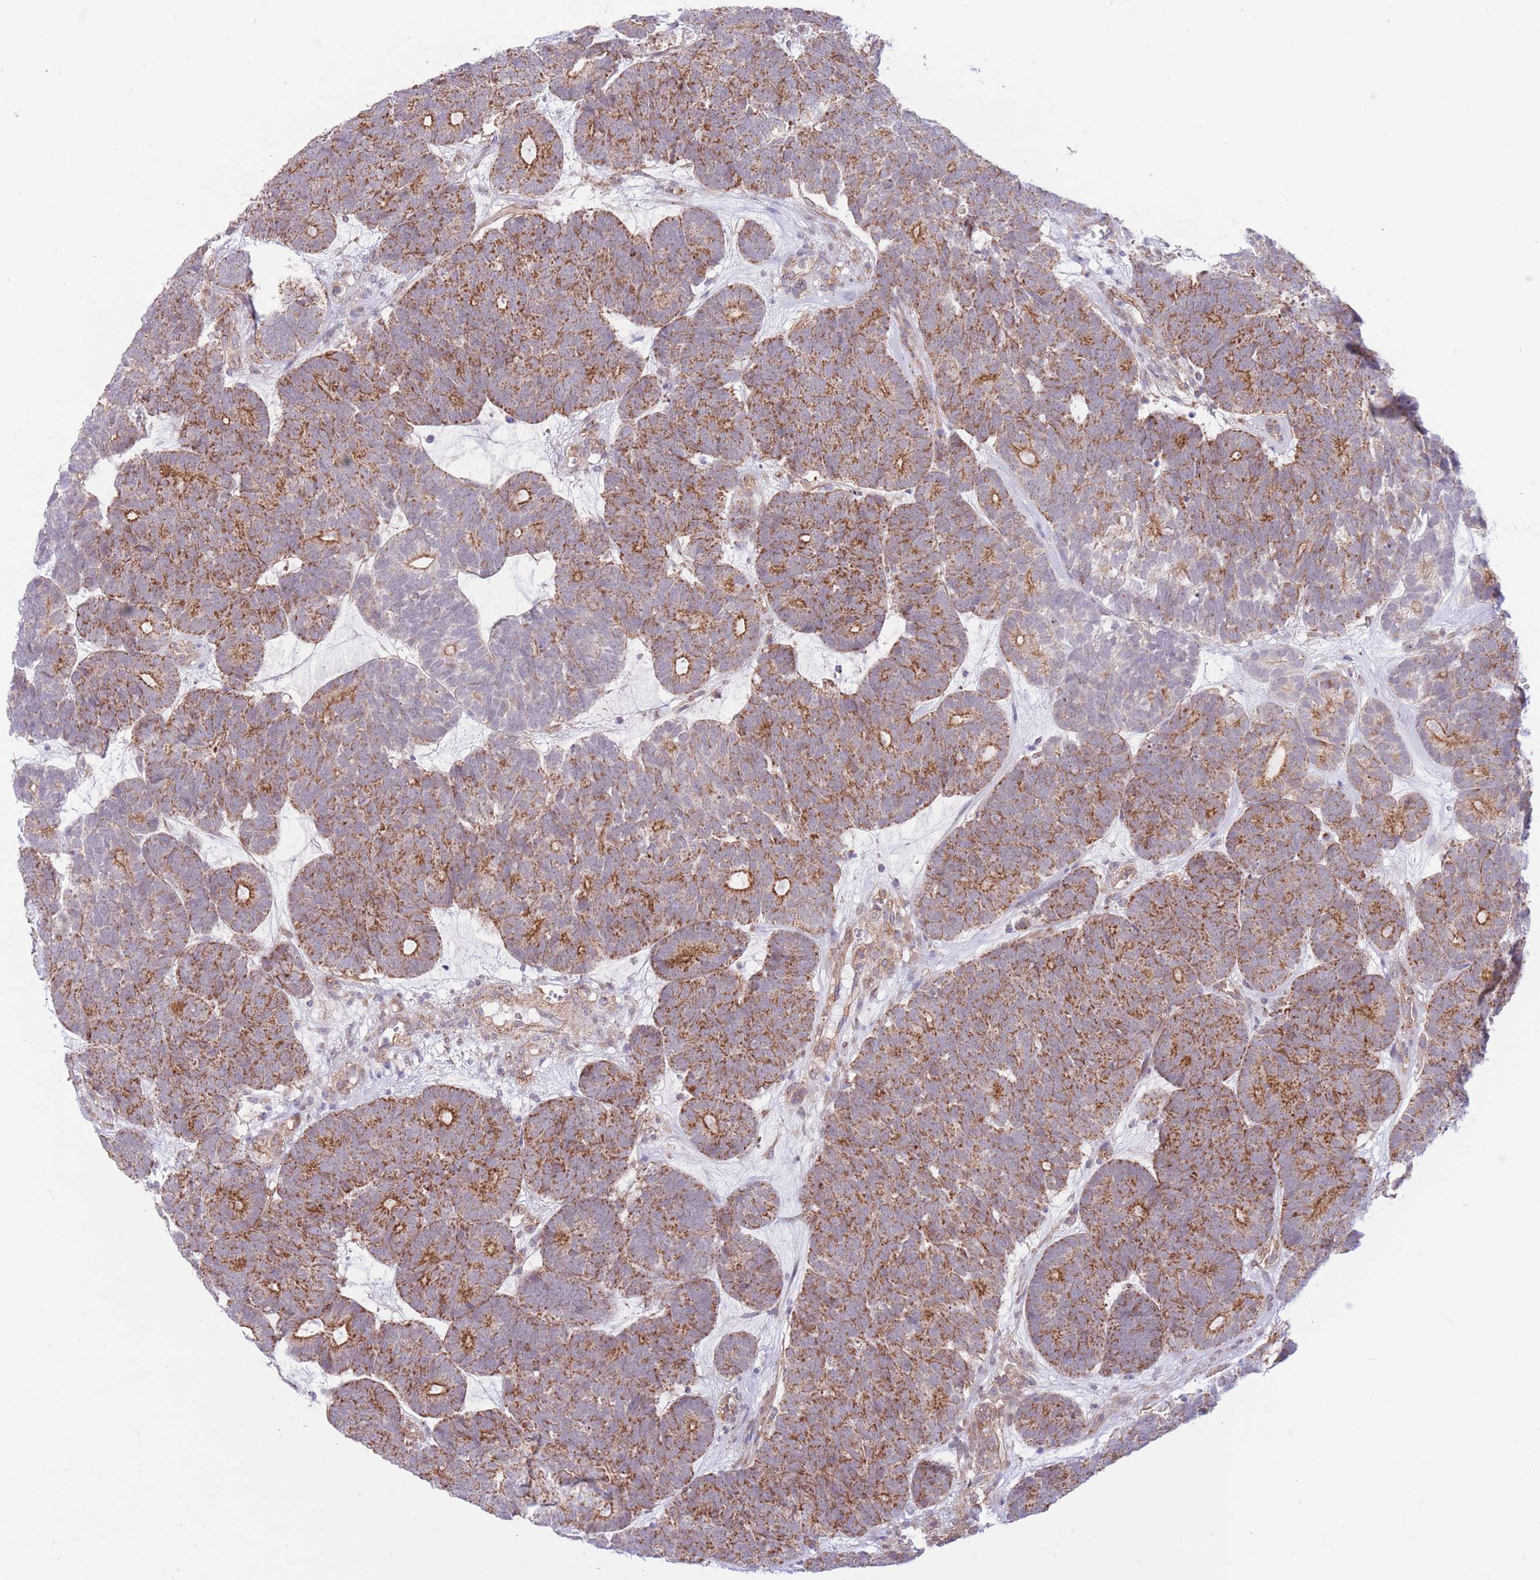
{"staining": {"intensity": "strong", "quantity": ">75%", "location": "cytoplasmic/membranous"}, "tissue": "head and neck cancer", "cell_type": "Tumor cells", "image_type": "cancer", "snomed": [{"axis": "morphology", "description": "Adenocarcinoma, NOS"}, {"axis": "topography", "description": "Head-Neck"}], "caption": "Protein expression analysis of human adenocarcinoma (head and neck) reveals strong cytoplasmic/membranous staining in approximately >75% of tumor cells. The staining was performed using DAB, with brown indicating positive protein expression. Nuclei are stained blue with hematoxylin.", "gene": "MRPS31", "patient": {"sex": "female", "age": 81}}